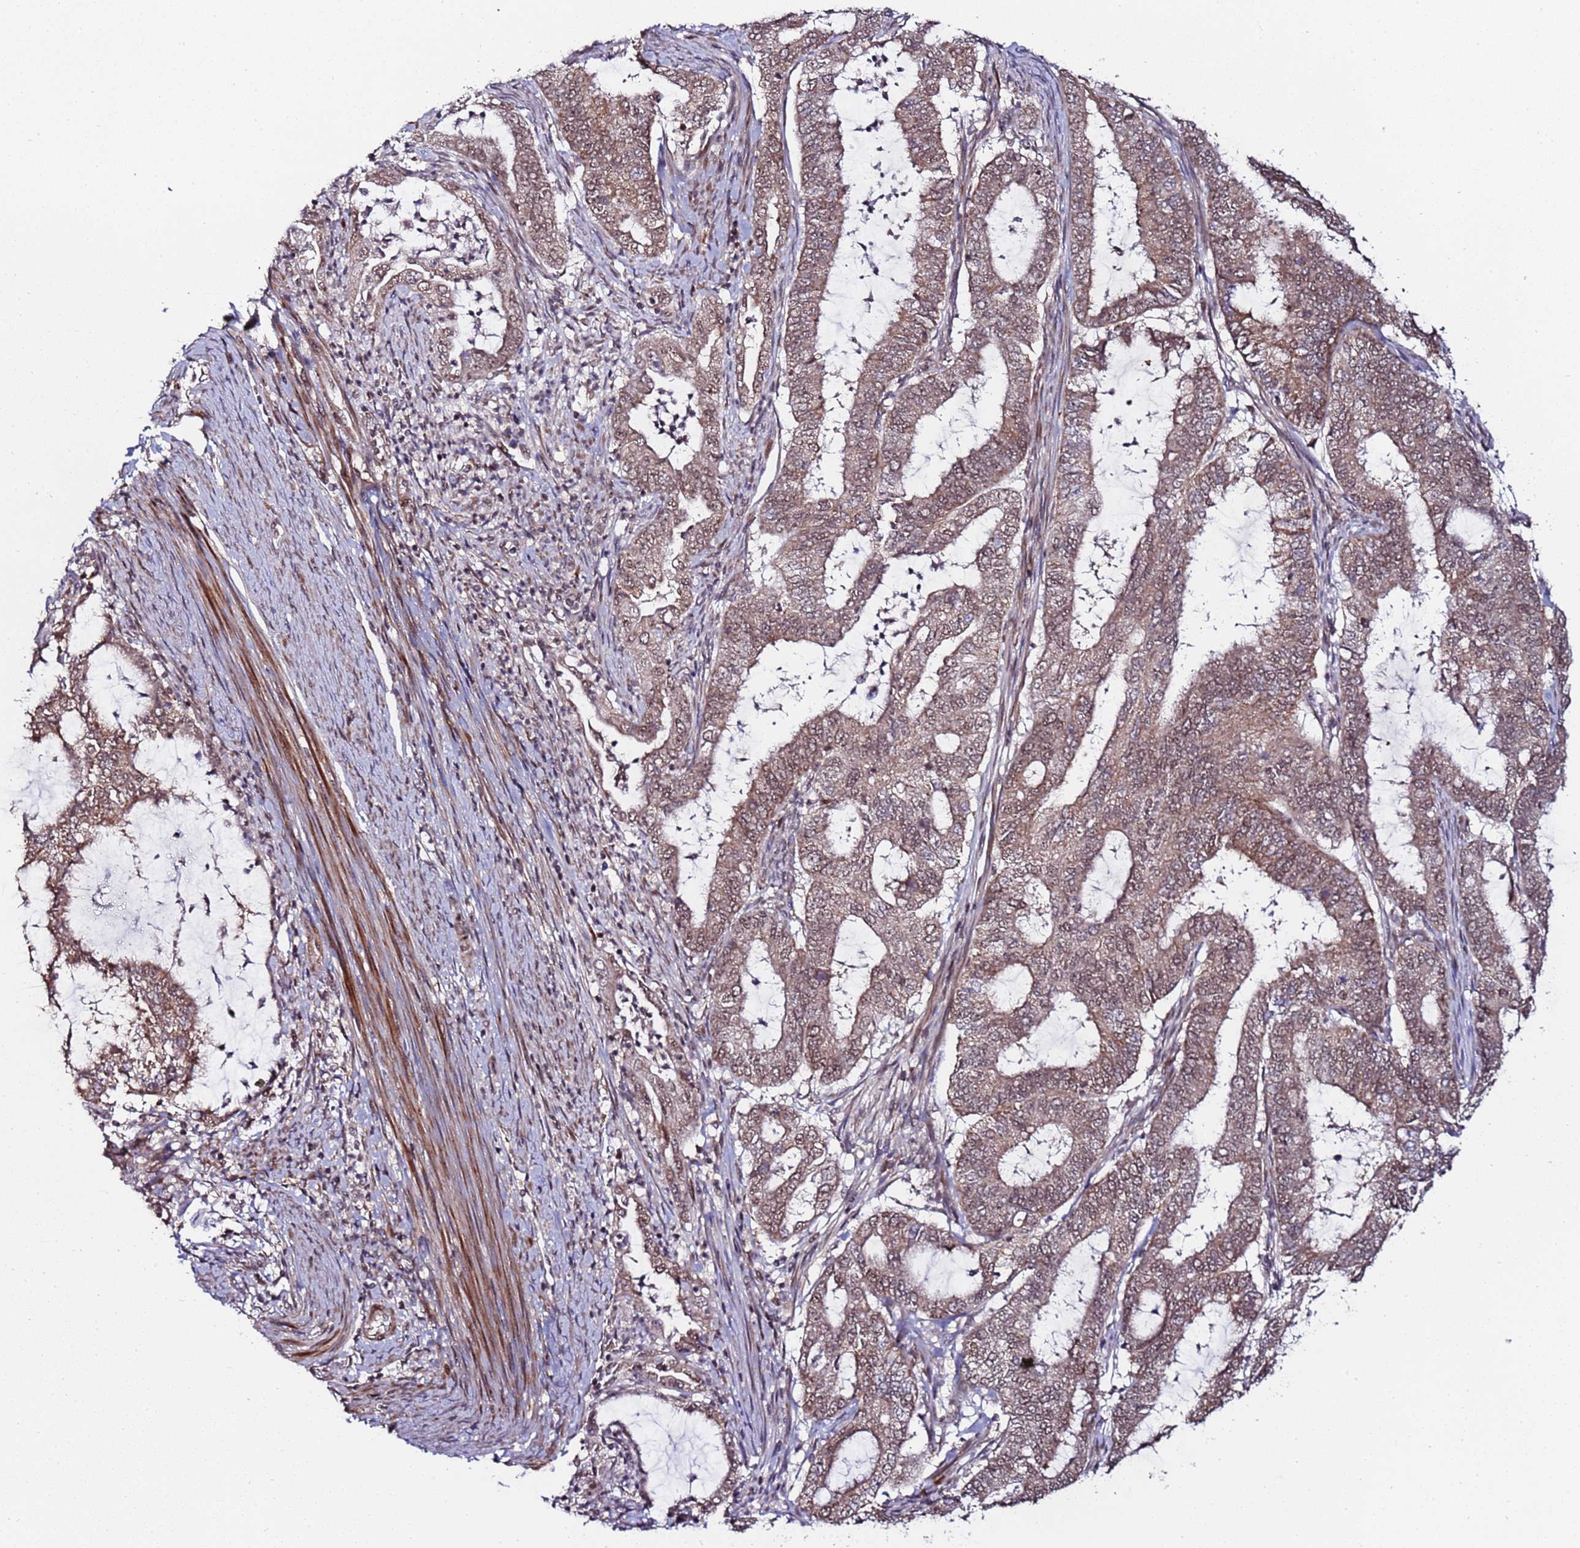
{"staining": {"intensity": "weak", "quantity": ">75%", "location": "cytoplasmic/membranous"}, "tissue": "endometrial cancer", "cell_type": "Tumor cells", "image_type": "cancer", "snomed": [{"axis": "morphology", "description": "Adenocarcinoma, NOS"}, {"axis": "topography", "description": "Endometrium"}], "caption": "Endometrial cancer tissue demonstrates weak cytoplasmic/membranous expression in about >75% of tumor cells The protein of interest is stained brown, and the nuclei are stained in blue (DAB (3,3'-diaminobenzidine) IHC with brightfield microscopy, high magnification).", "gene": "PPM1H", "patient": {"sex": "female", "age": 51}}